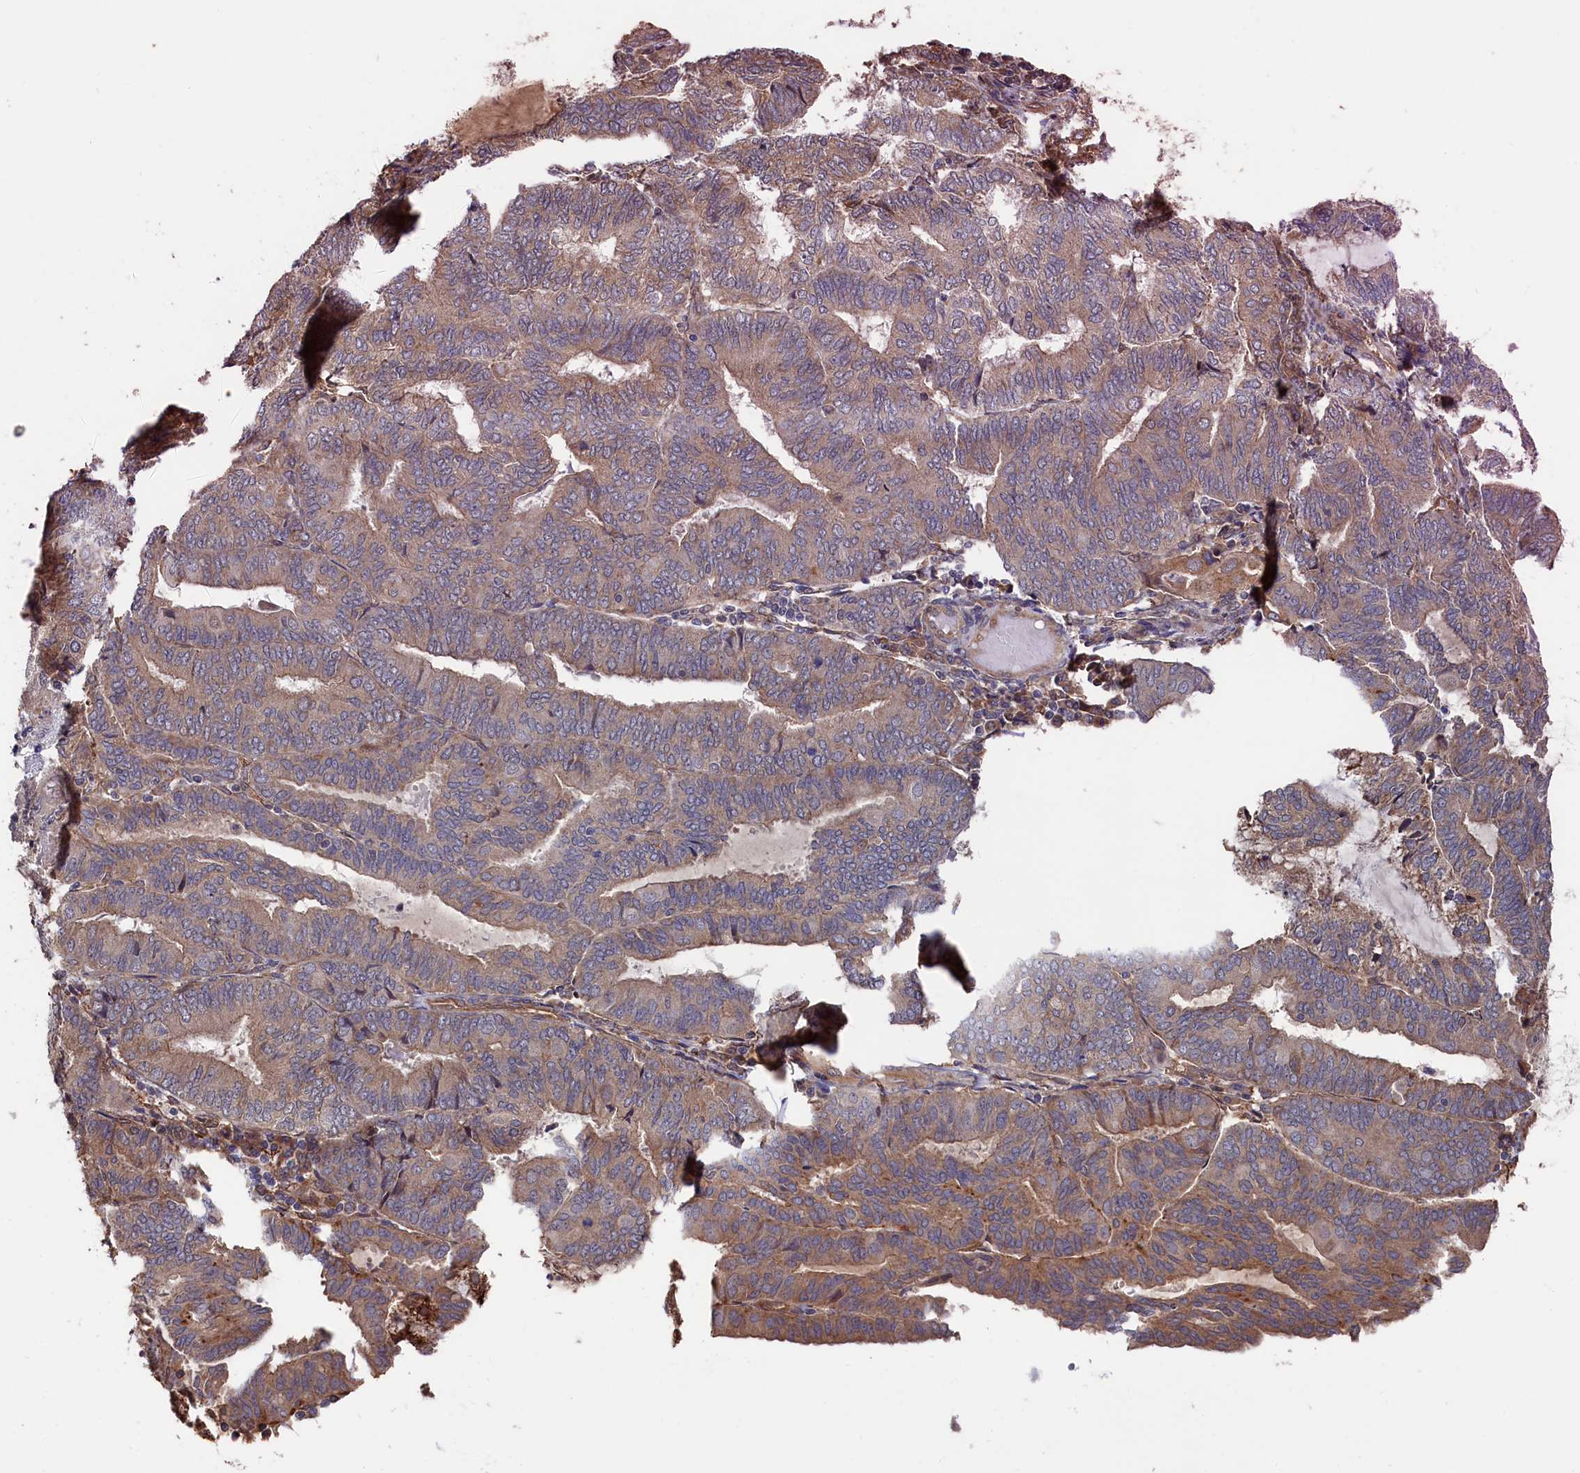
{"staining": {"intensity": "moderate", "quantity": "25%-75%", "location": "cytoplasmic/membranous"}, "tissue": "endometrial cancer", "cell_type": "Tumor cells", "image_type": "cancer", "snomed": [{"axis": "morphology", "description": "Adenocarcinoma, NOS"}, {"axis": "topography", "description": "Endometrium"}], "caption": "Immunohistochemistry (IHC) of endometrial cancer (adenocarcinoma) reveals medium levels of moderate cytoplasmic/membranous expression in about 25%-75% of tumor cells.", "gene": "SLC12A4", "patient": {"sex": "female", "age": 81}}